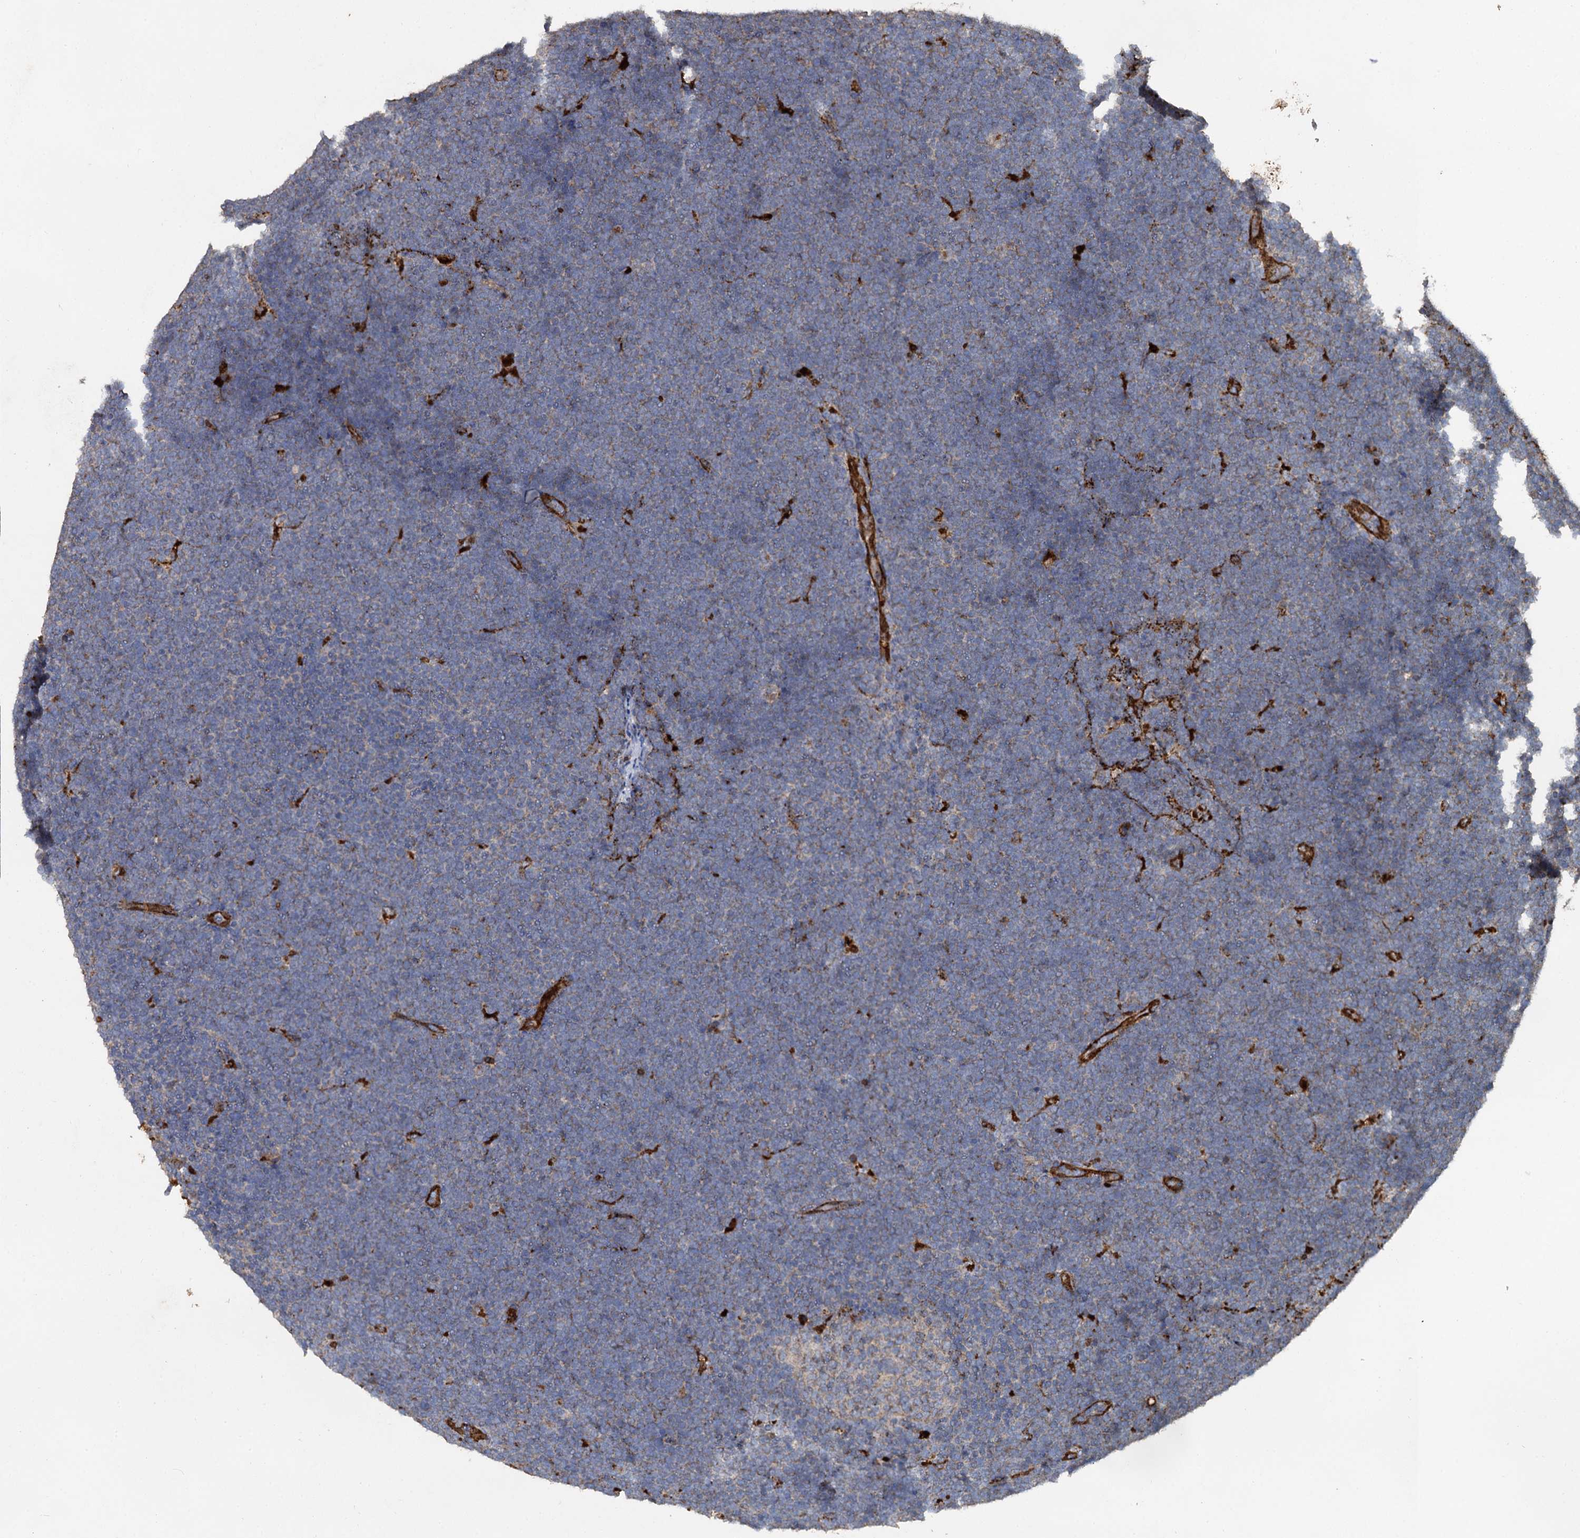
{"staining": {"intensity": "strong", "quantity": "<25%", "location": "cytoplasmic/membranous"}, "tissue": "lymphoma", "cell_type": "Tumor cells", "image_type": "cancer", "snomed": [{"axis": "morphology", "description": "Malignant lymphoma, non-Hodgkin's type, High grade"}, {"axis": "topography", "description": "Lymph node"}], "caption": "This micrograph reveals high-grade malignant lymphoma, non-Hodgkin's type stained with IHC to label a protein in brown. The cytoplasmic/membranous of tumor cells show strong positivity for the protein. Nuclei are counter-stained blue.", "gene": "GBA1", "patient": {"sex": "male", "age": 13}}